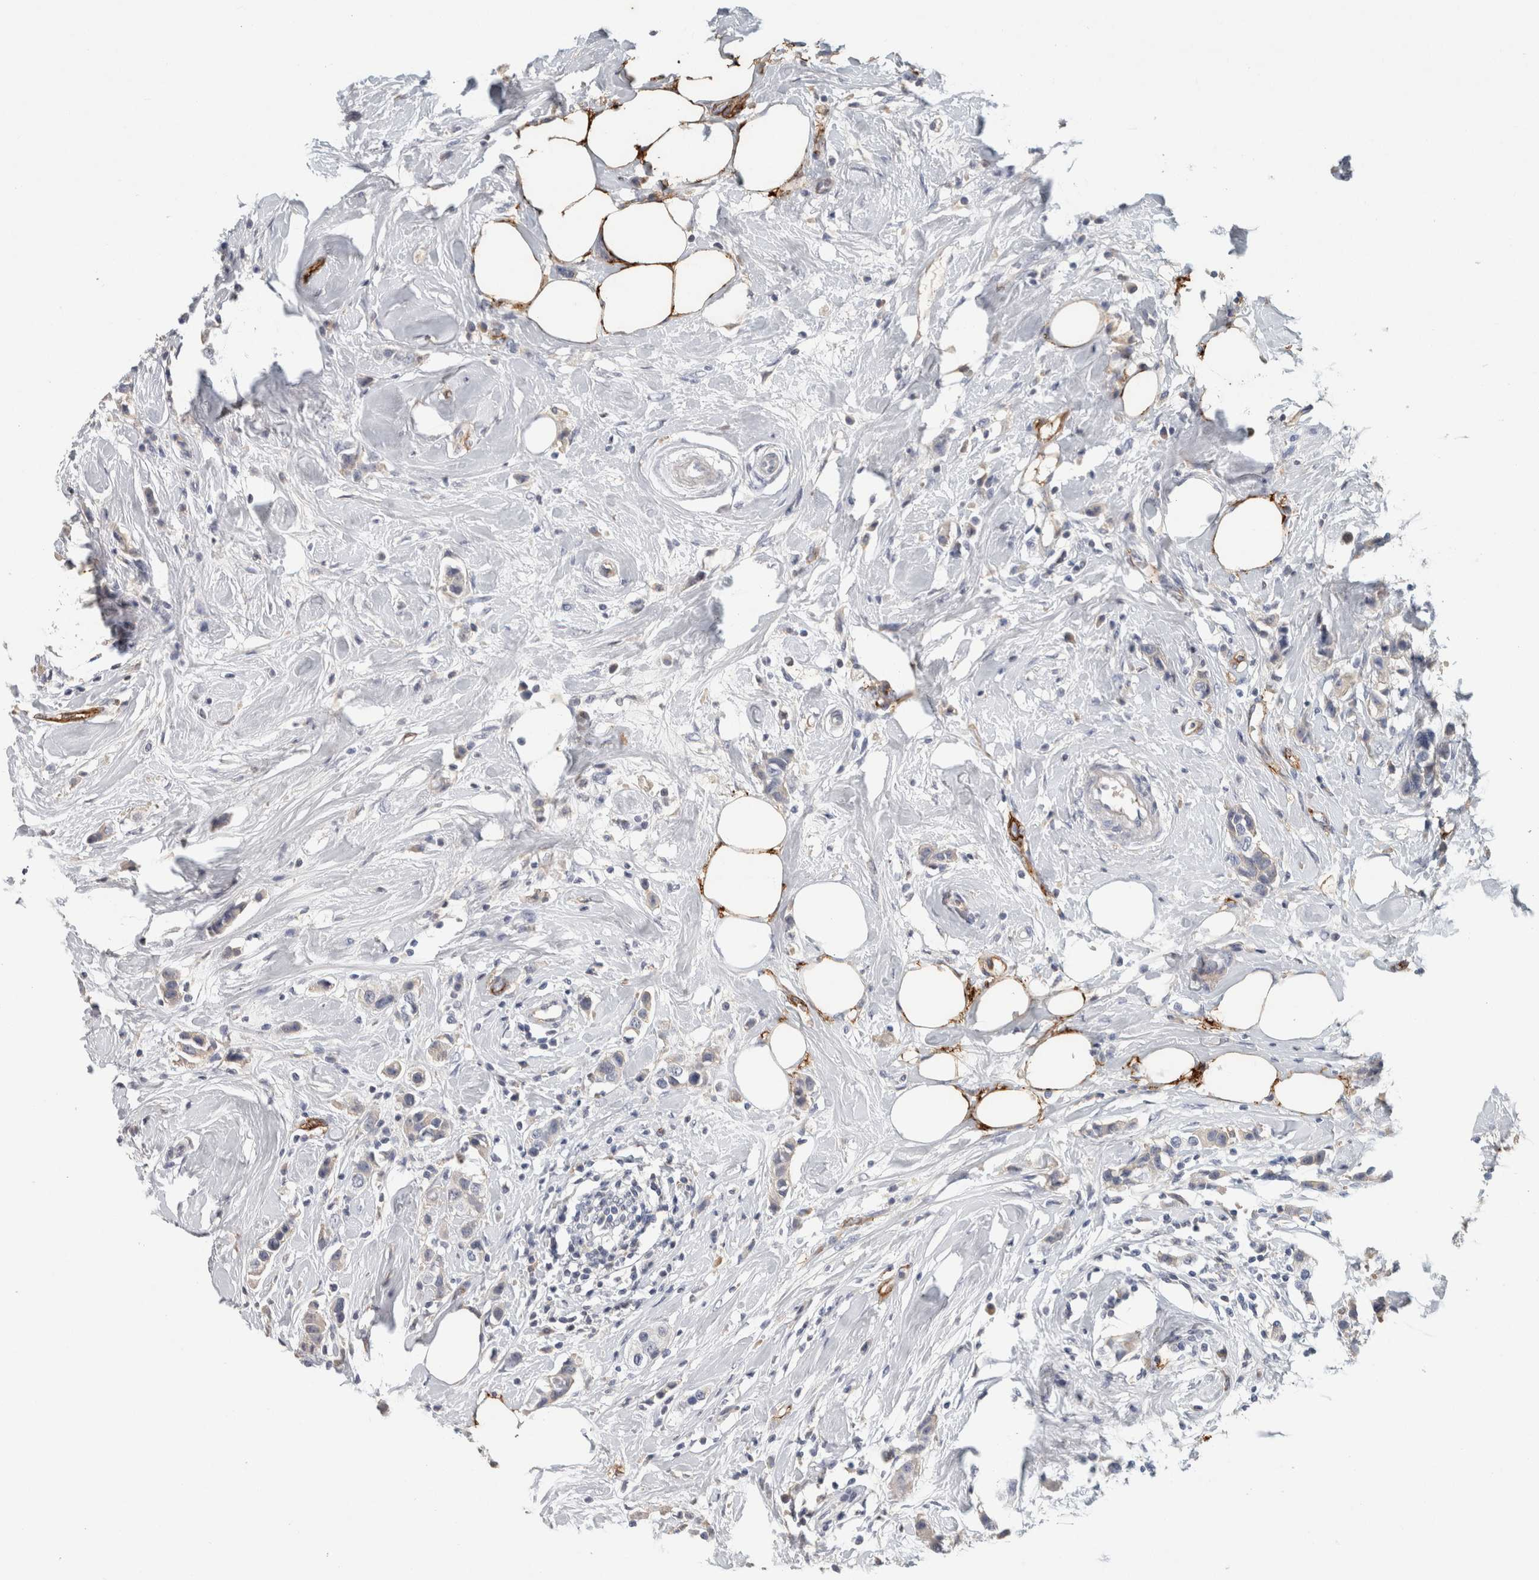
{"staining": {"intensity": "negative", "quantity": "none", "location": "none"}, "tissue": "breast cancer", "cell_type": "Tumor cells", "image_type": "cancer", "snomed": [{"axis": "morphology", "description": "Normal tissue, NOS"}, {"axis": "morphology", "description": "Duct carcinoma"}, {"axis": "topography", "description": "Breast"}], "caption": "Tumor cells show no significant protein expression in breast intraductal carcinoma.", "gene": "CD36", "patient": {"sex": "female", "age": 50}}